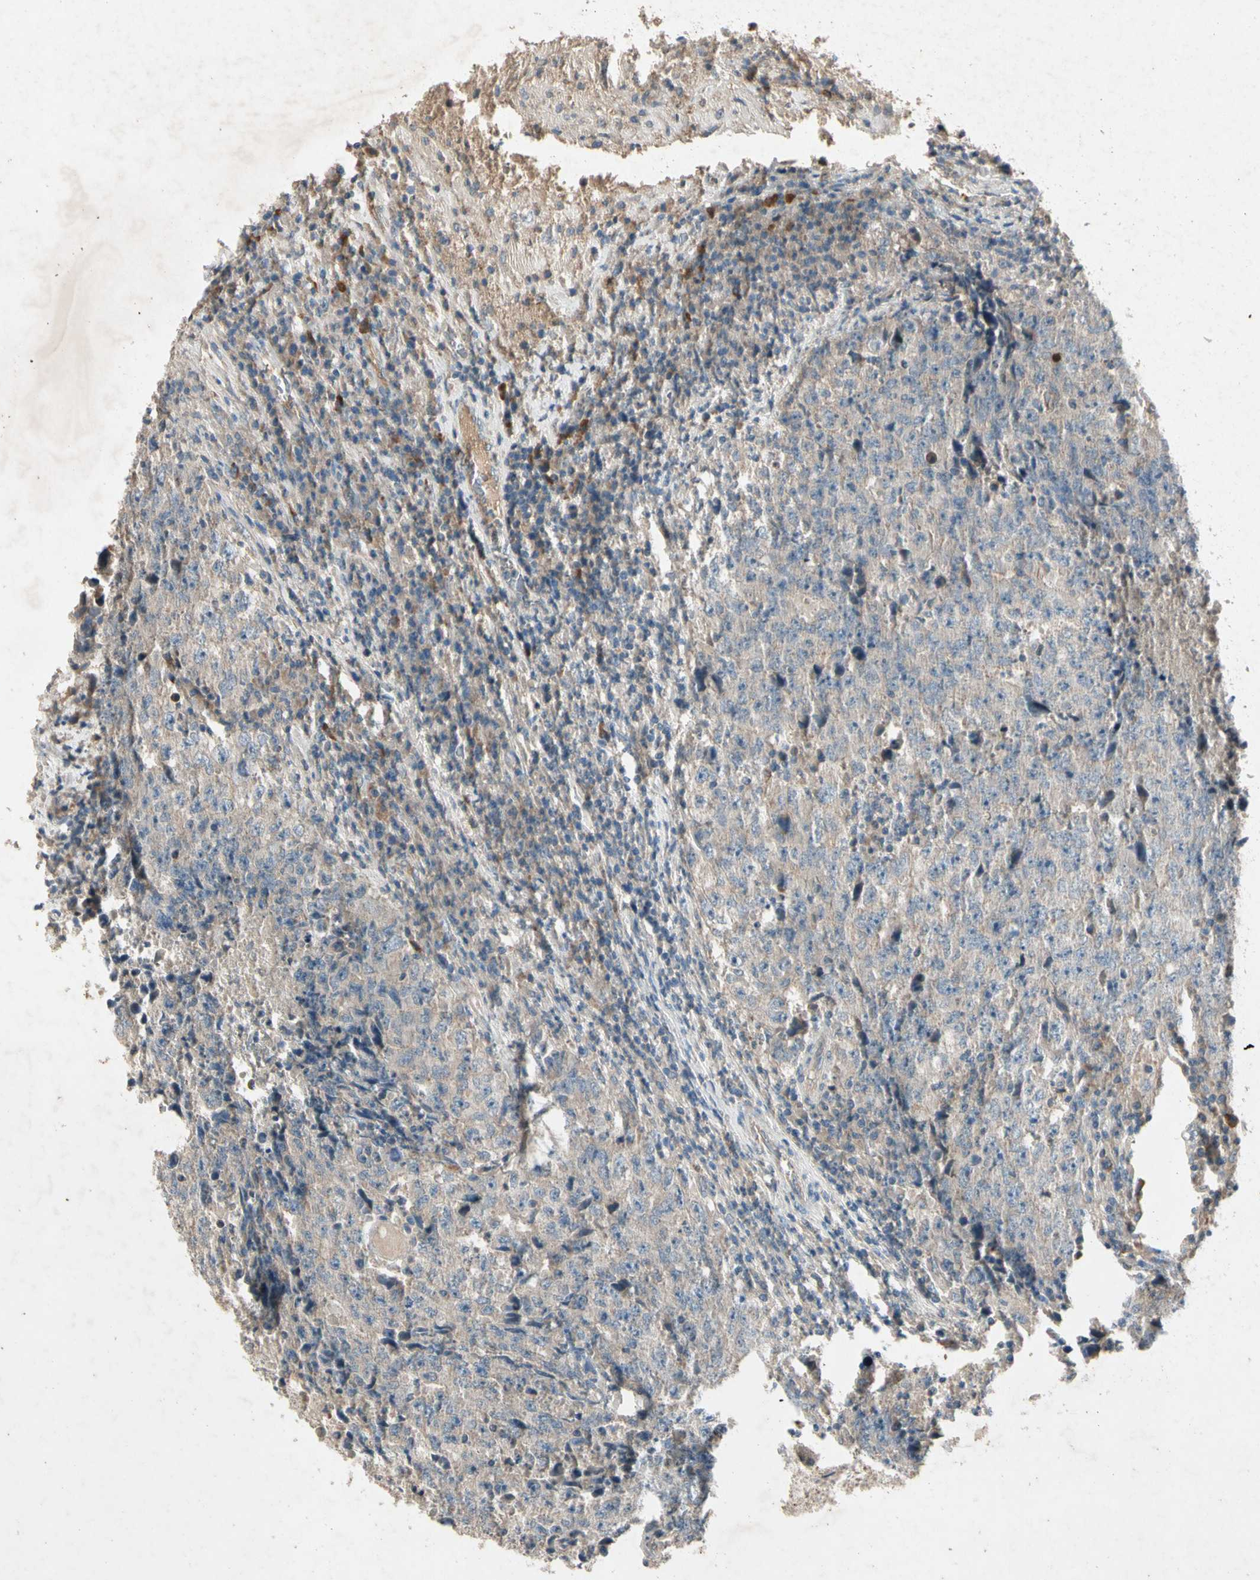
{"staining": {"intensity": "weak", "quantity": "25%-75%", "location": "cytoplasmic/membranous"}, "tissue": "testis cancer", "cell_type": "Tumor cells", "image_type": "cancer", "snomed": [{"axis": "morphology", "description": "Necrosis, NOS"}, {"axis": "morphology", "description": "Carcinoma, Embryonal, NOS"}, {"axis": "topography", "description": "Testis"}], "caption": "Immunohistochemistry photomicrograph of human testis embryonal carcinoma stained for a protein (brown), which displays low levels of weak cytoplasmic/membranous positivity in about 25%-75% of tumor cells.", "gene": "GPLD1", "patient": {"sex": "male", "age": 19}}